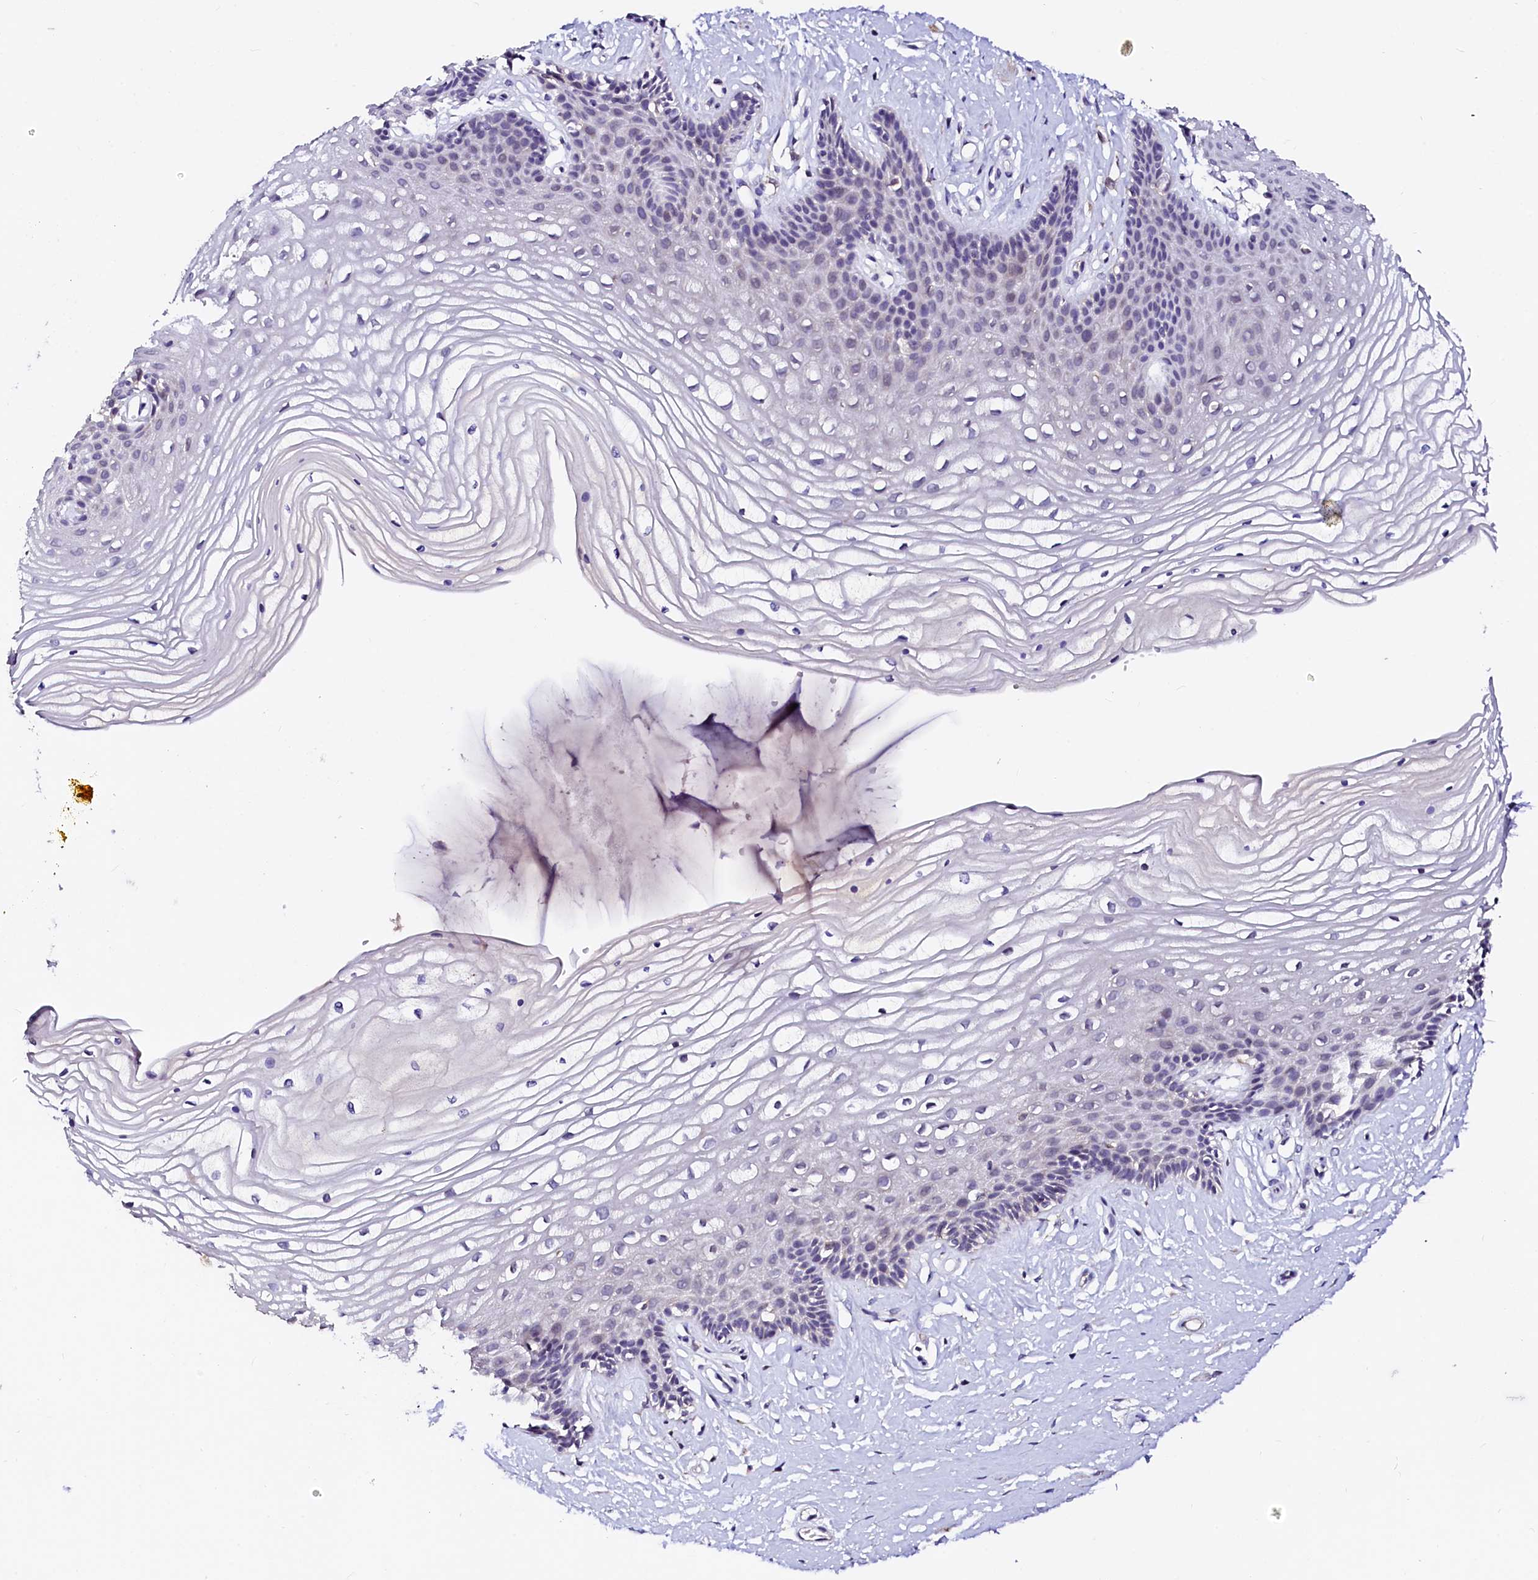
{"staining": {"intensity": "negative", "quantity": "none", "location": "none"}, "tissue": "vagina", "cell_type": "Squamous epithelial cells", "image_type": "normal", "snomed": [{"axis": "morphology", "description": "Normal tissue, NOS"}, {"axis": "topography", "description": "Vagina"}, {"axis": "topography", "description": "Cervix"}], "caption": "A photomicrograph of vagina stained for a protein shows no brown staining in squamous epithelial cells.", "gene": "NALF1", "patient": {"sex": "female", "age": 40}}